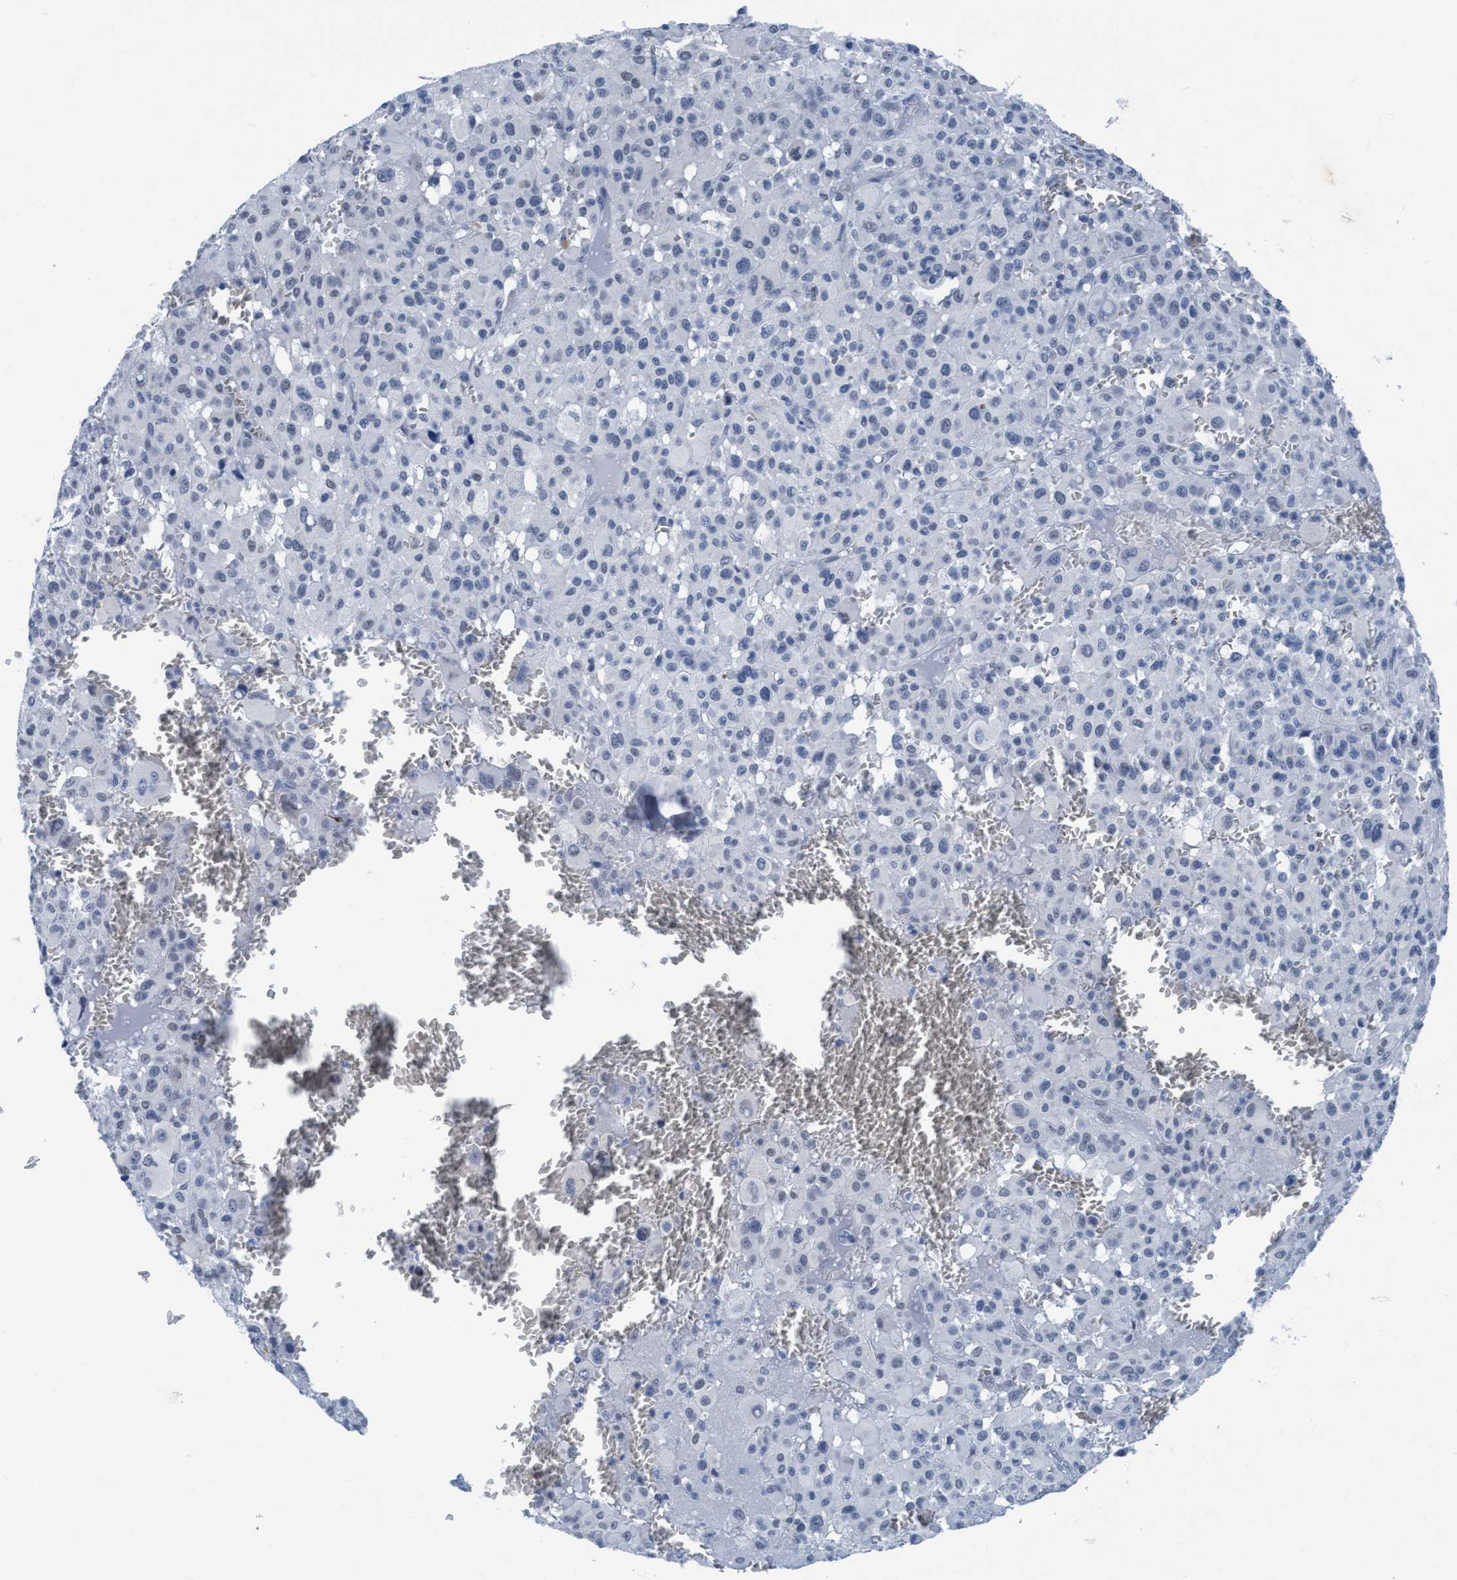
{"staining": {"intensity": "negative", "quantity": "none", "location": "none"}, "tissue": "melanoma", "cell_type": "Tumor cells", "image_type": "cancer", "snomed": [{"axis": "morphology", "description": "Malignant melanoma, Metastatic site"}, {"axis": "topography", "description": "Skin"}], "caption": "Immunohistochemical staining of human malignant melanoma (metastatic site) displays no significant positivity in tumor cells.", "gene": "DNAI1", "patient": {"sex": "female", "age": 74}}